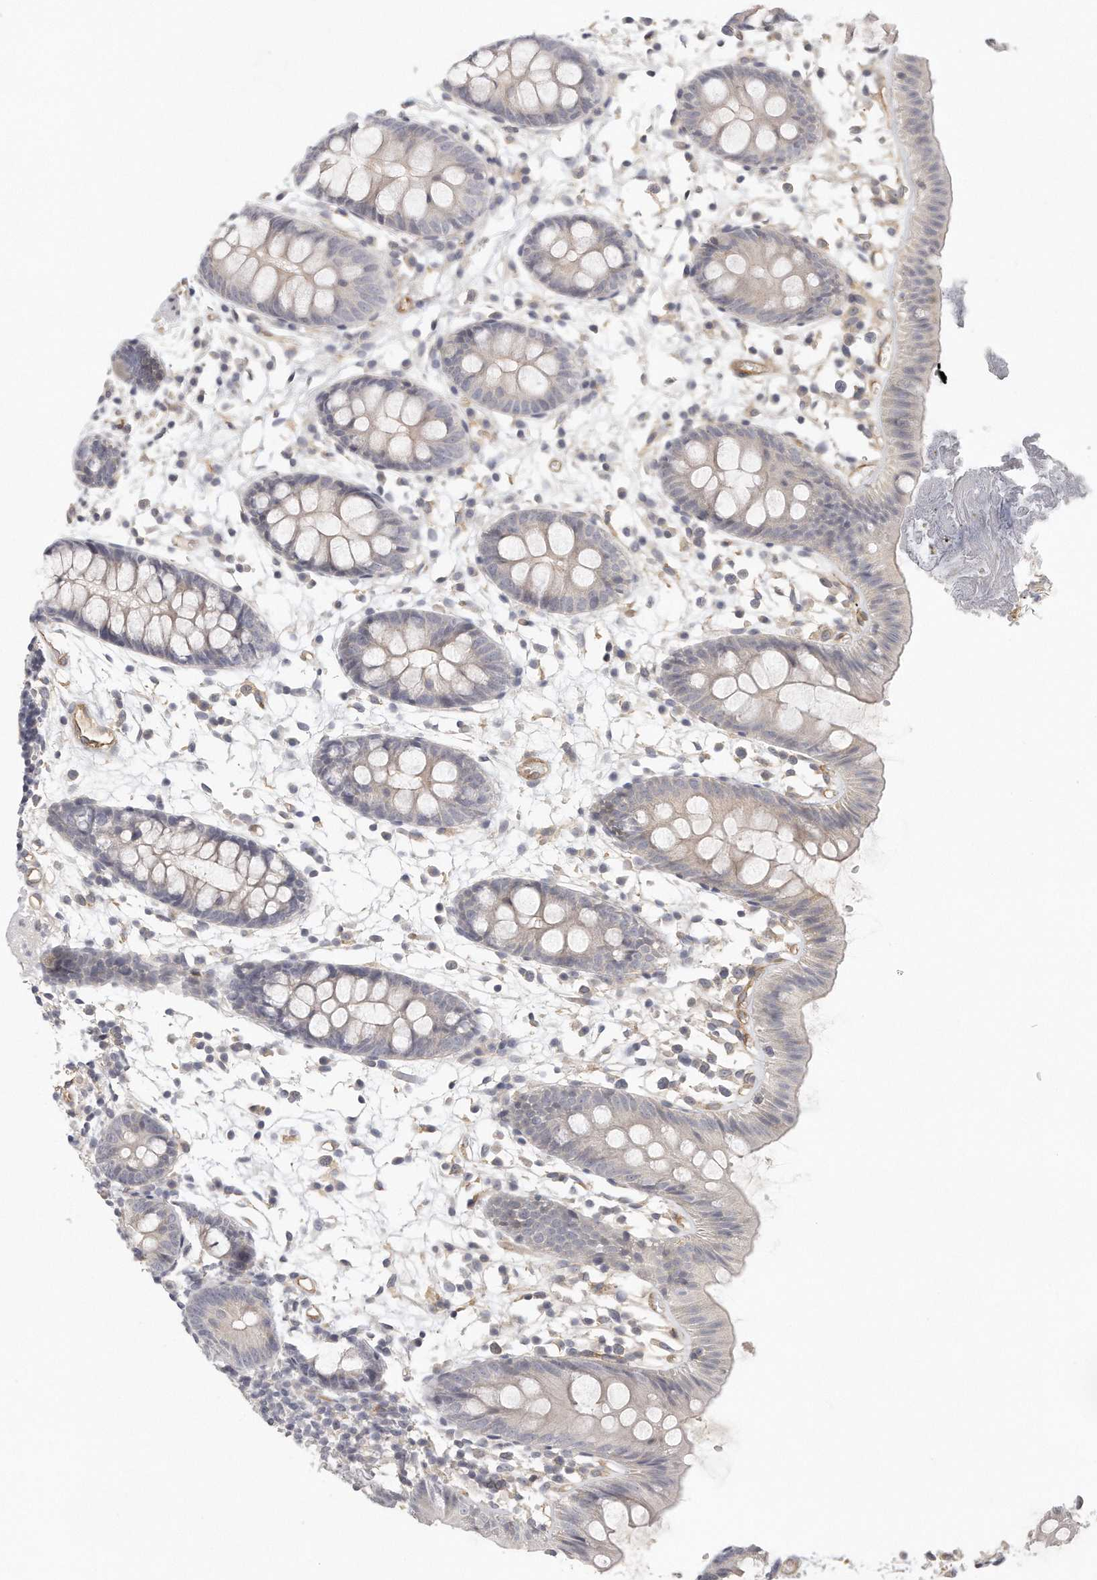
{"staining": {"intensity": "weak", "quantity": "<25%", "location": "cytoplasmic/membranous"}, "tissue": "colon", "cell_type": "Glandular cells", "image_type": "normal", "snomed": [{"axis": "morphology", "description": "Normal tissue, NOS"}, {"axis": "topography", "description": "Colon"}], "caption": "The image reveals no significant positivity in glandular cells of colon. (DAB (3,3'-diaminobenzidine) IHC, high magnification).", "gene": "MTERF4", "patient": {"sex": "male", "age": 56}}